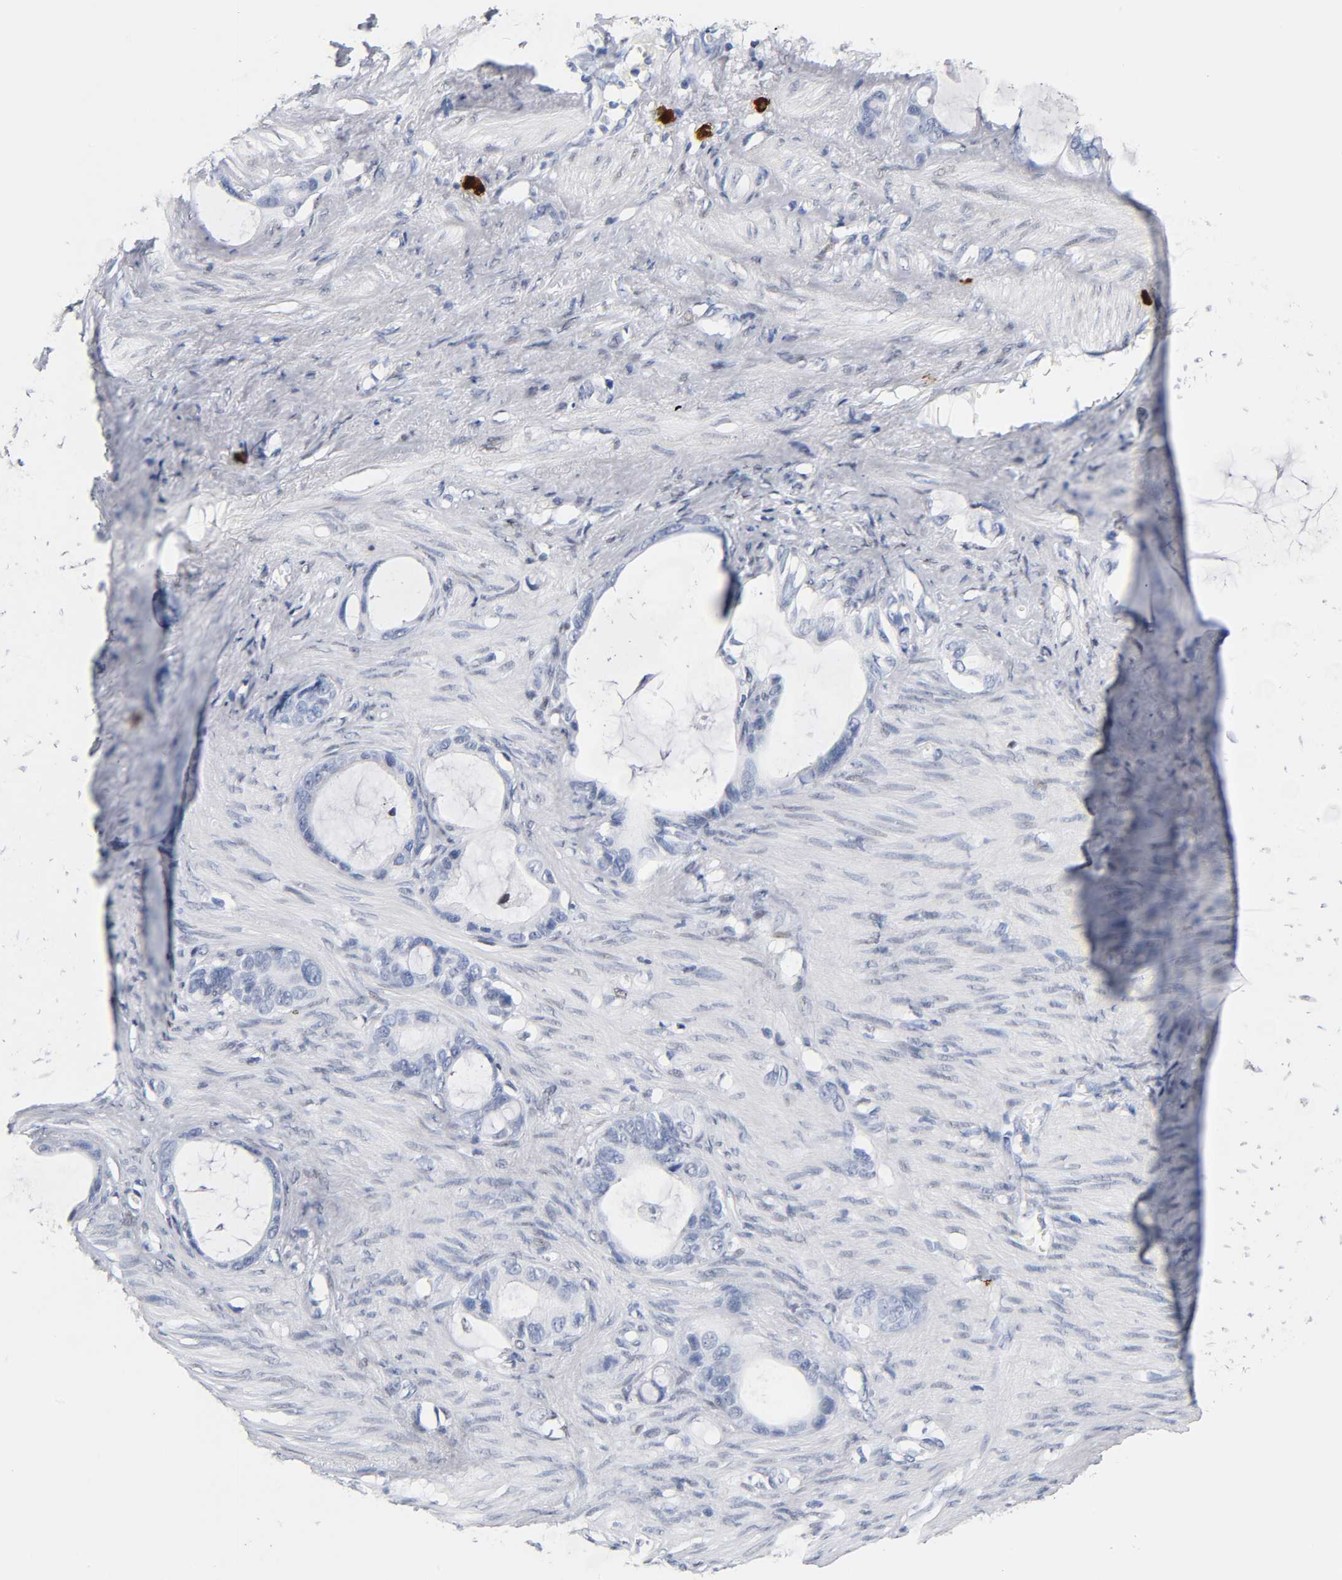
{"staining": {"intensity": "negative", "quantity": "none", "location": "none"}, "tissue": "stomach cancer", "cell_type": "Tumor cells", "image_type": "cancer", "snomed": [{"axis": "morphology", "description": "Adenocarcinoma, NOS"}, {"axis": "topography", "description": "Stomach"}], "caption": "This is a photomicrograph of immunohistochemistry staining of stomach adenocarcinoma, which shows no positivity in tumor cells. (Stains: DAB (3,3'-diaminobenzidine) immunohistochemistry (IHC) with hematoxylin counter stain, Microscopy: brightfield microscopy at high magnification).", "gene": "NAB2", "patient": {"sex": "female", "age": 75}}